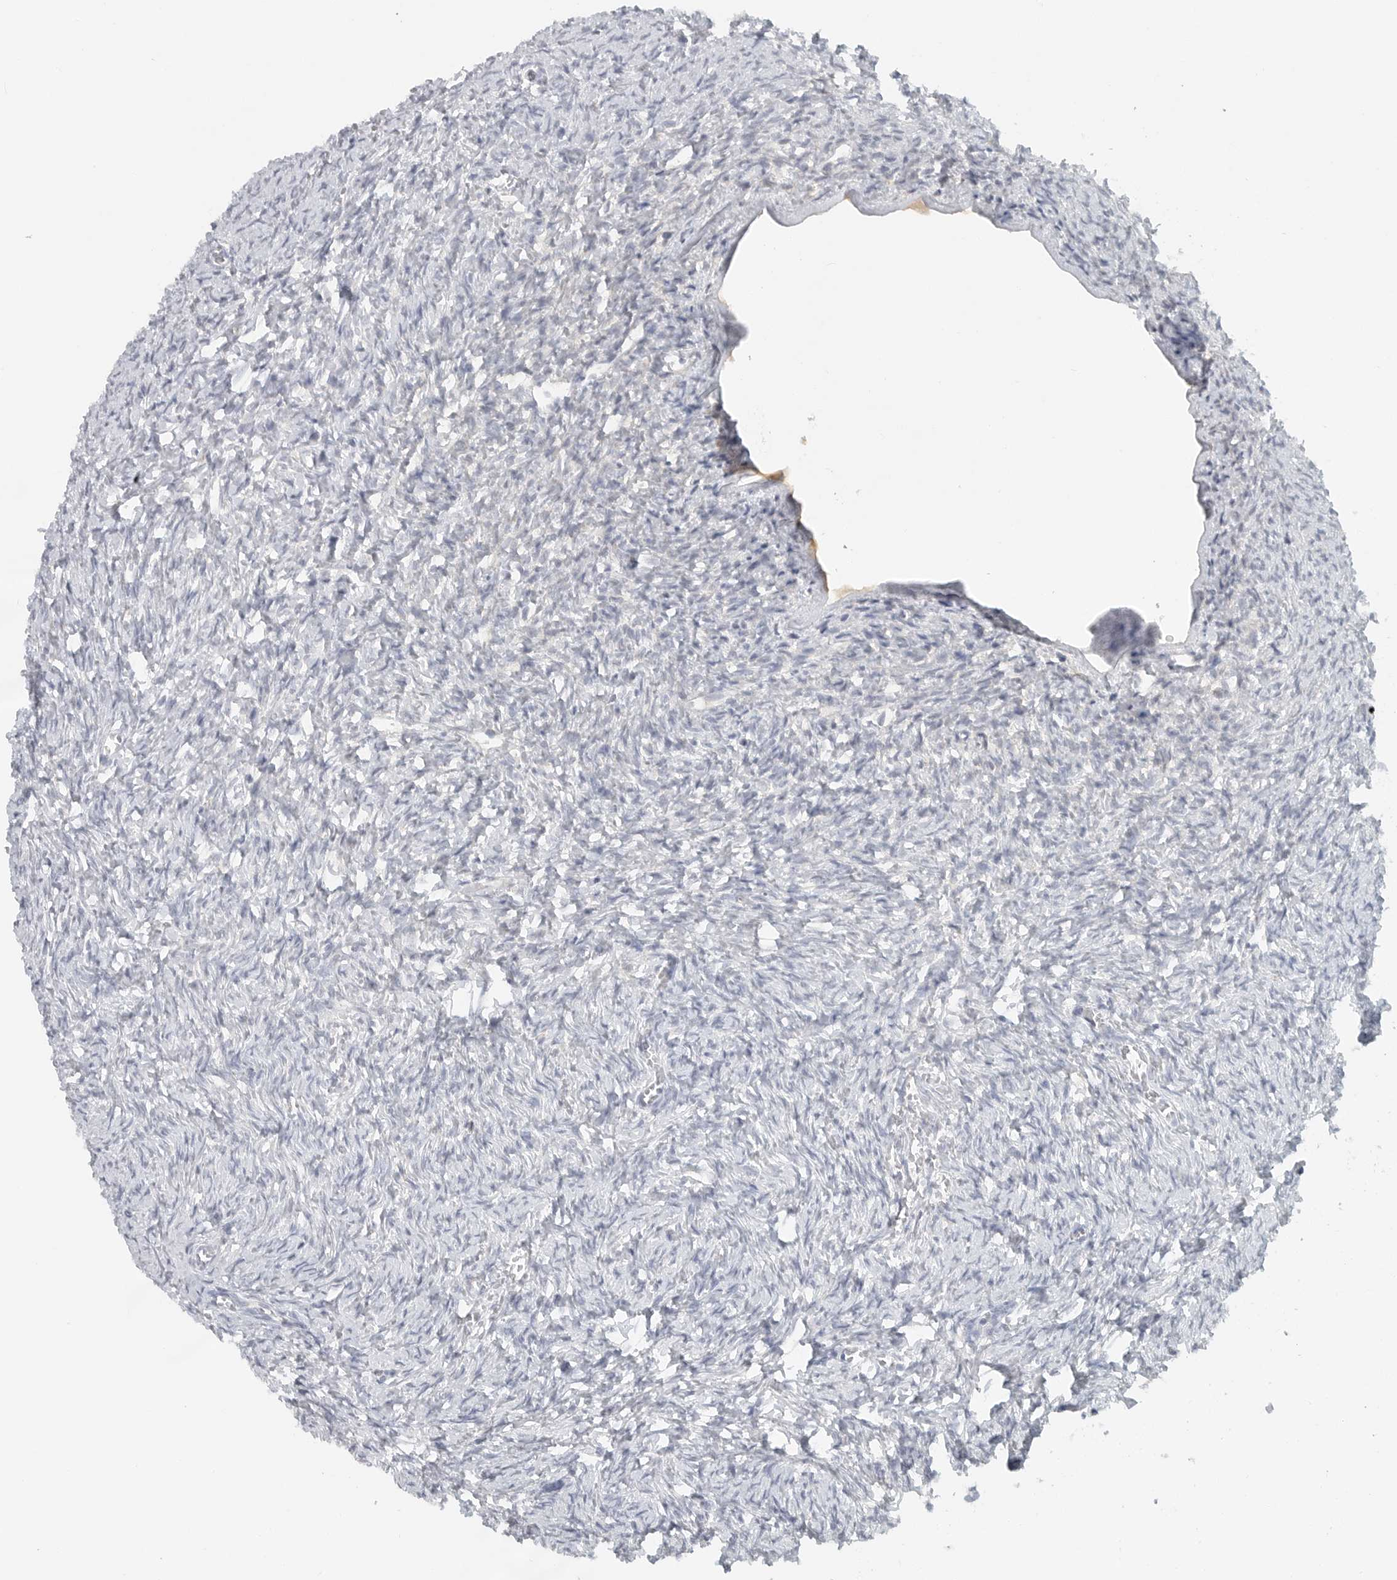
{"staining": {"intensity": "negative", "quantity": "none", "location": "none"}, "tissue": "ovary", "cell_type": "Follicle cells", "image_type": "normal", "snomed": [{"axis": "morphology", "description": "Normal tissue, NOS"}, {"axis": "topography", "description": "Ovary"}], "caption": "Follicle cells are negative for brown protein staining in benign ovary. (DAB (3,3'-diaminobenzidine) immunohistochemistry, high magnification).", "gene": "PAM", "patient": {"sex": "female", "age": 27}}